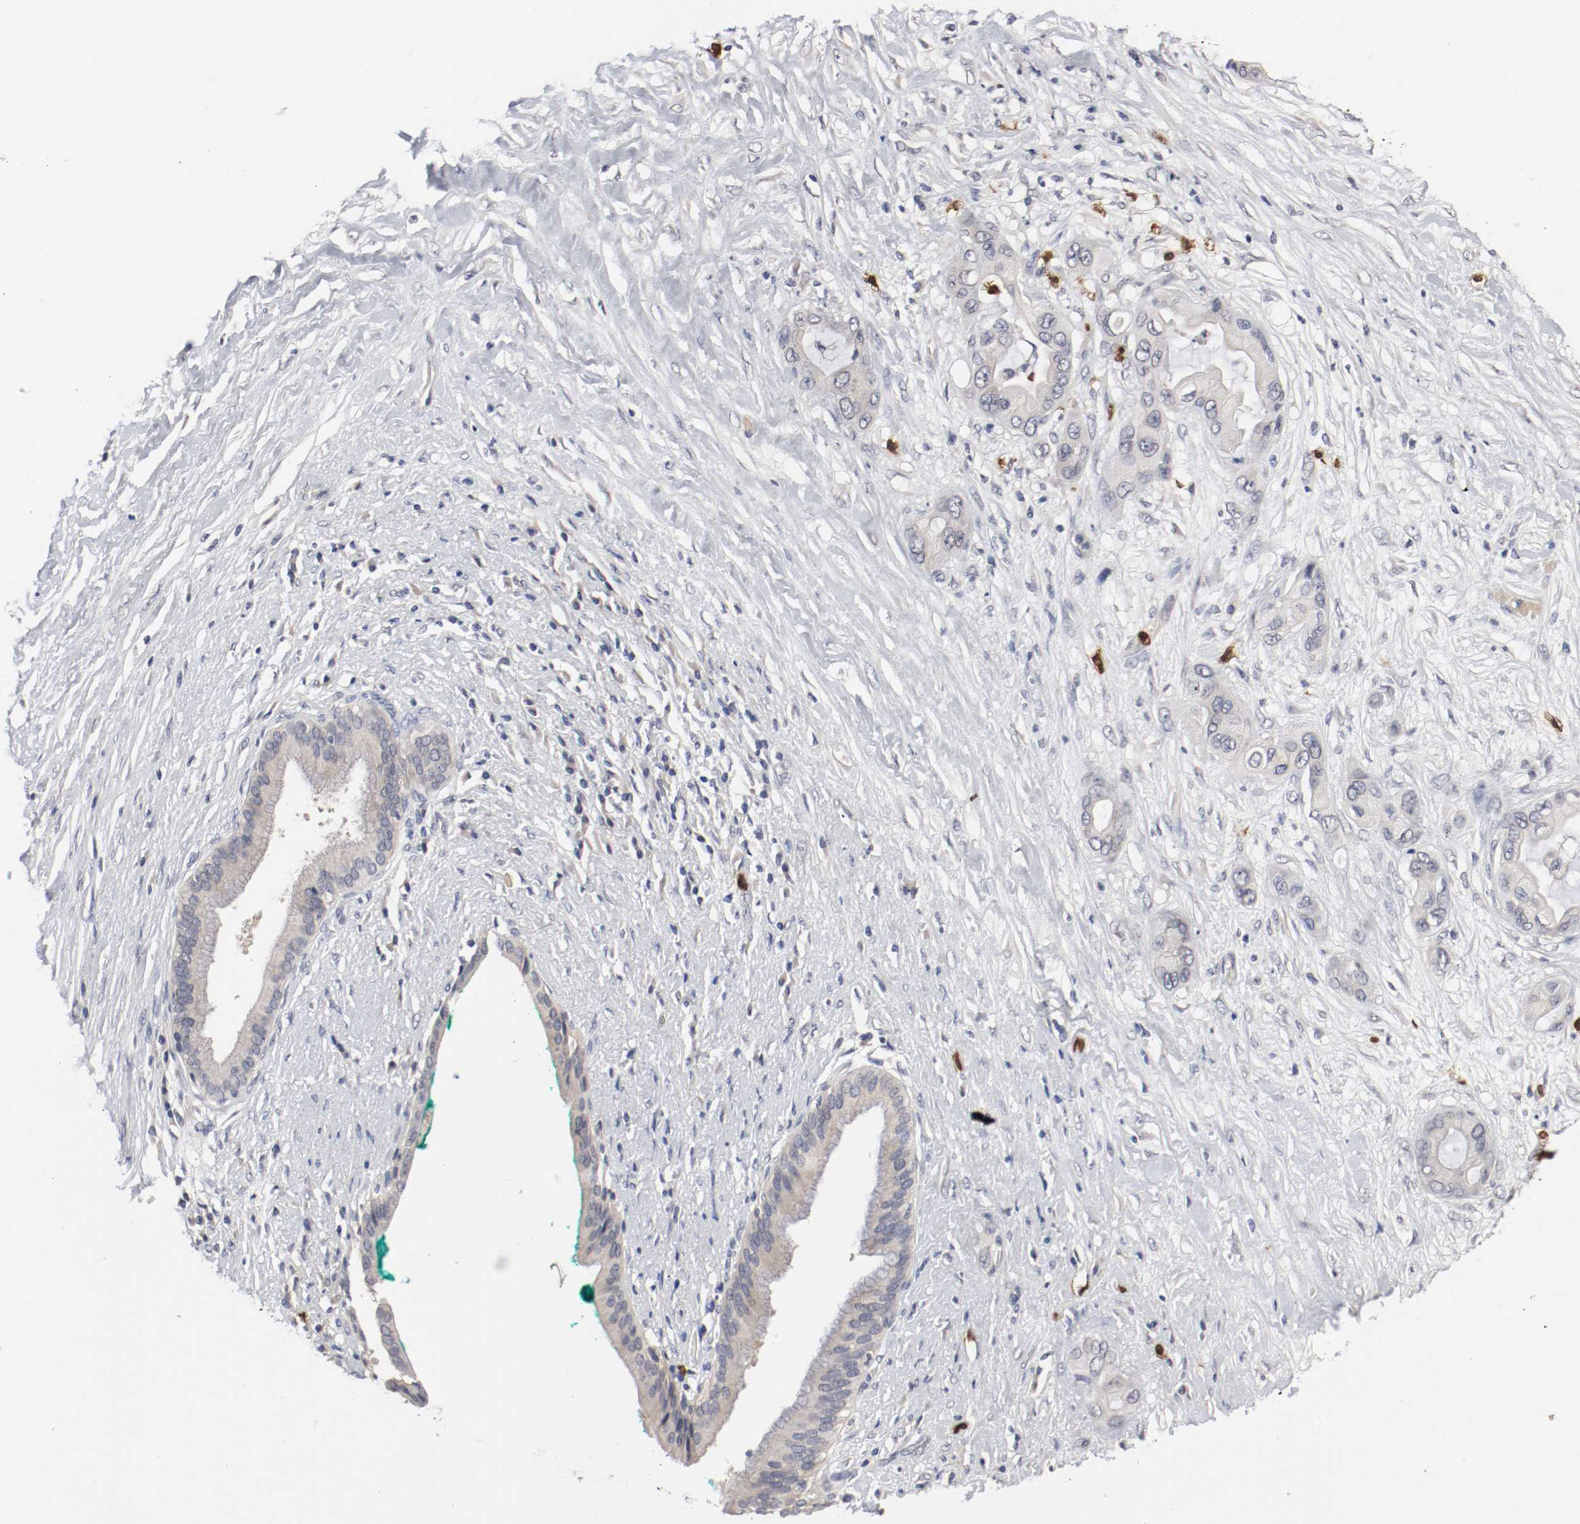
{"staining": {"intensity": "negative", "quantity": "none", "location": "none"}, "tissue": "pancreatic cancer", "cell_type": "Tumor cells", "image_type": "cancer", "snomed": [{"axis": "morphology", "description": "Adenocarcinoma, NOS"}, {"axis": "topography", "description": "Pancreas"}], "caption": "DAB (3,3'-diaminobenzidine) immunohistochemical staining of adenocarcinoma (pancreatic) exhibits no significant positivity in tumor cells. The staining is performed using DAB brown chromogen with nuclei counter-stained in using hematoxylin.", "gene": "CEBPE", "patient": {"sex": "female", "age": 59}}